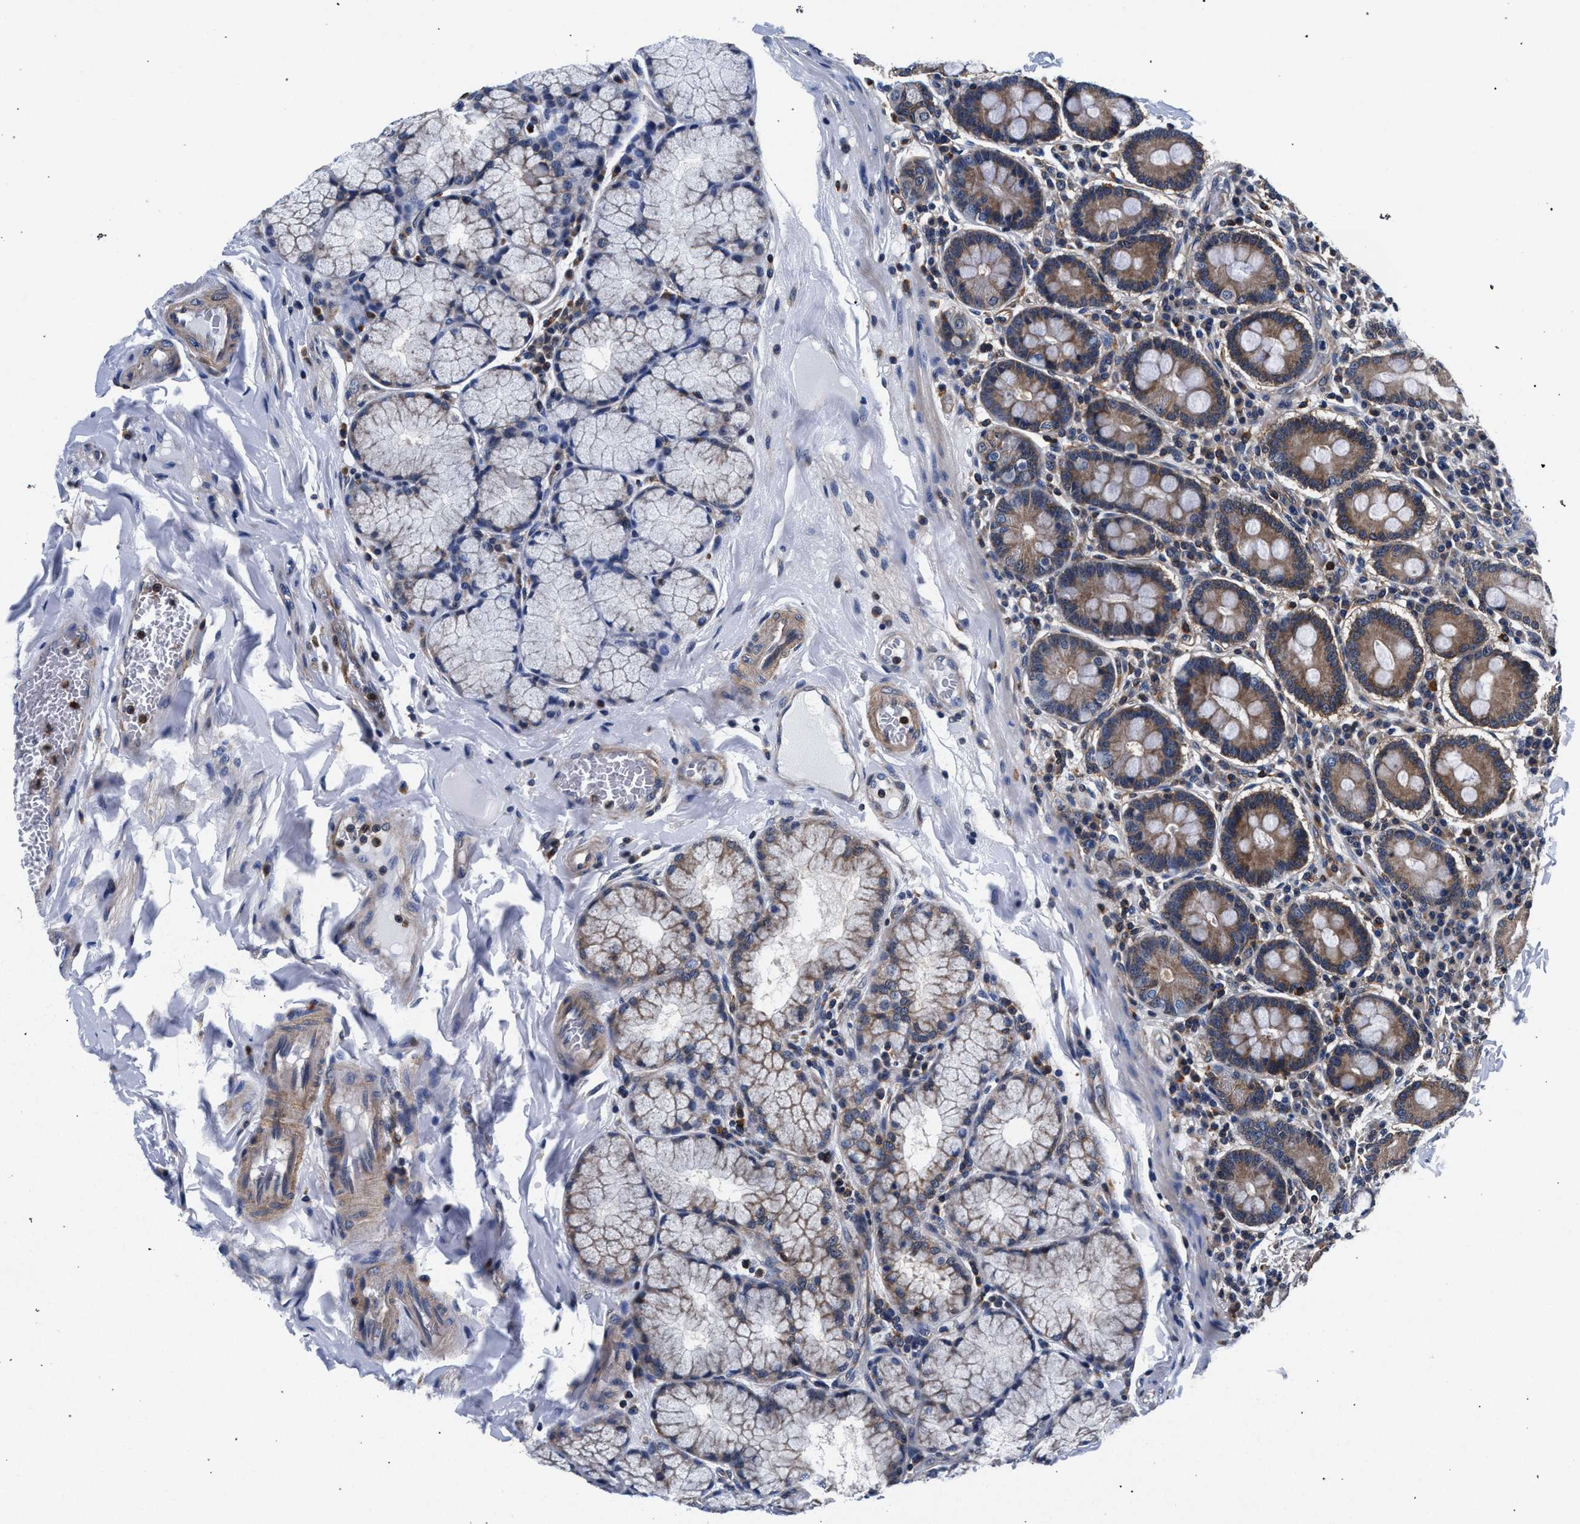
{"staining": {"intensity": "moderate", "quantity": ">75%", "location": "cytoplasmic/membranous"}, "tissue": "duodenum", "cell_type": "Glandular cells", "image_type": "normal", "snomed": [{"axis": "morphology", "description": "Normal tissue, NOS"}, {"axis": "topography", "description": "Duodenum"}], "caption": "IHC image of benign duodenum: human duodenum stained using IHC exhibits medium levels of moderate protein expression localized specifically in the cytoplasmic/membranous of glandular cells, appearing as a cytoplasmic/membranous brown color.", "gene": "LASP1", "patient": {"sex": "male", "age": 50}}